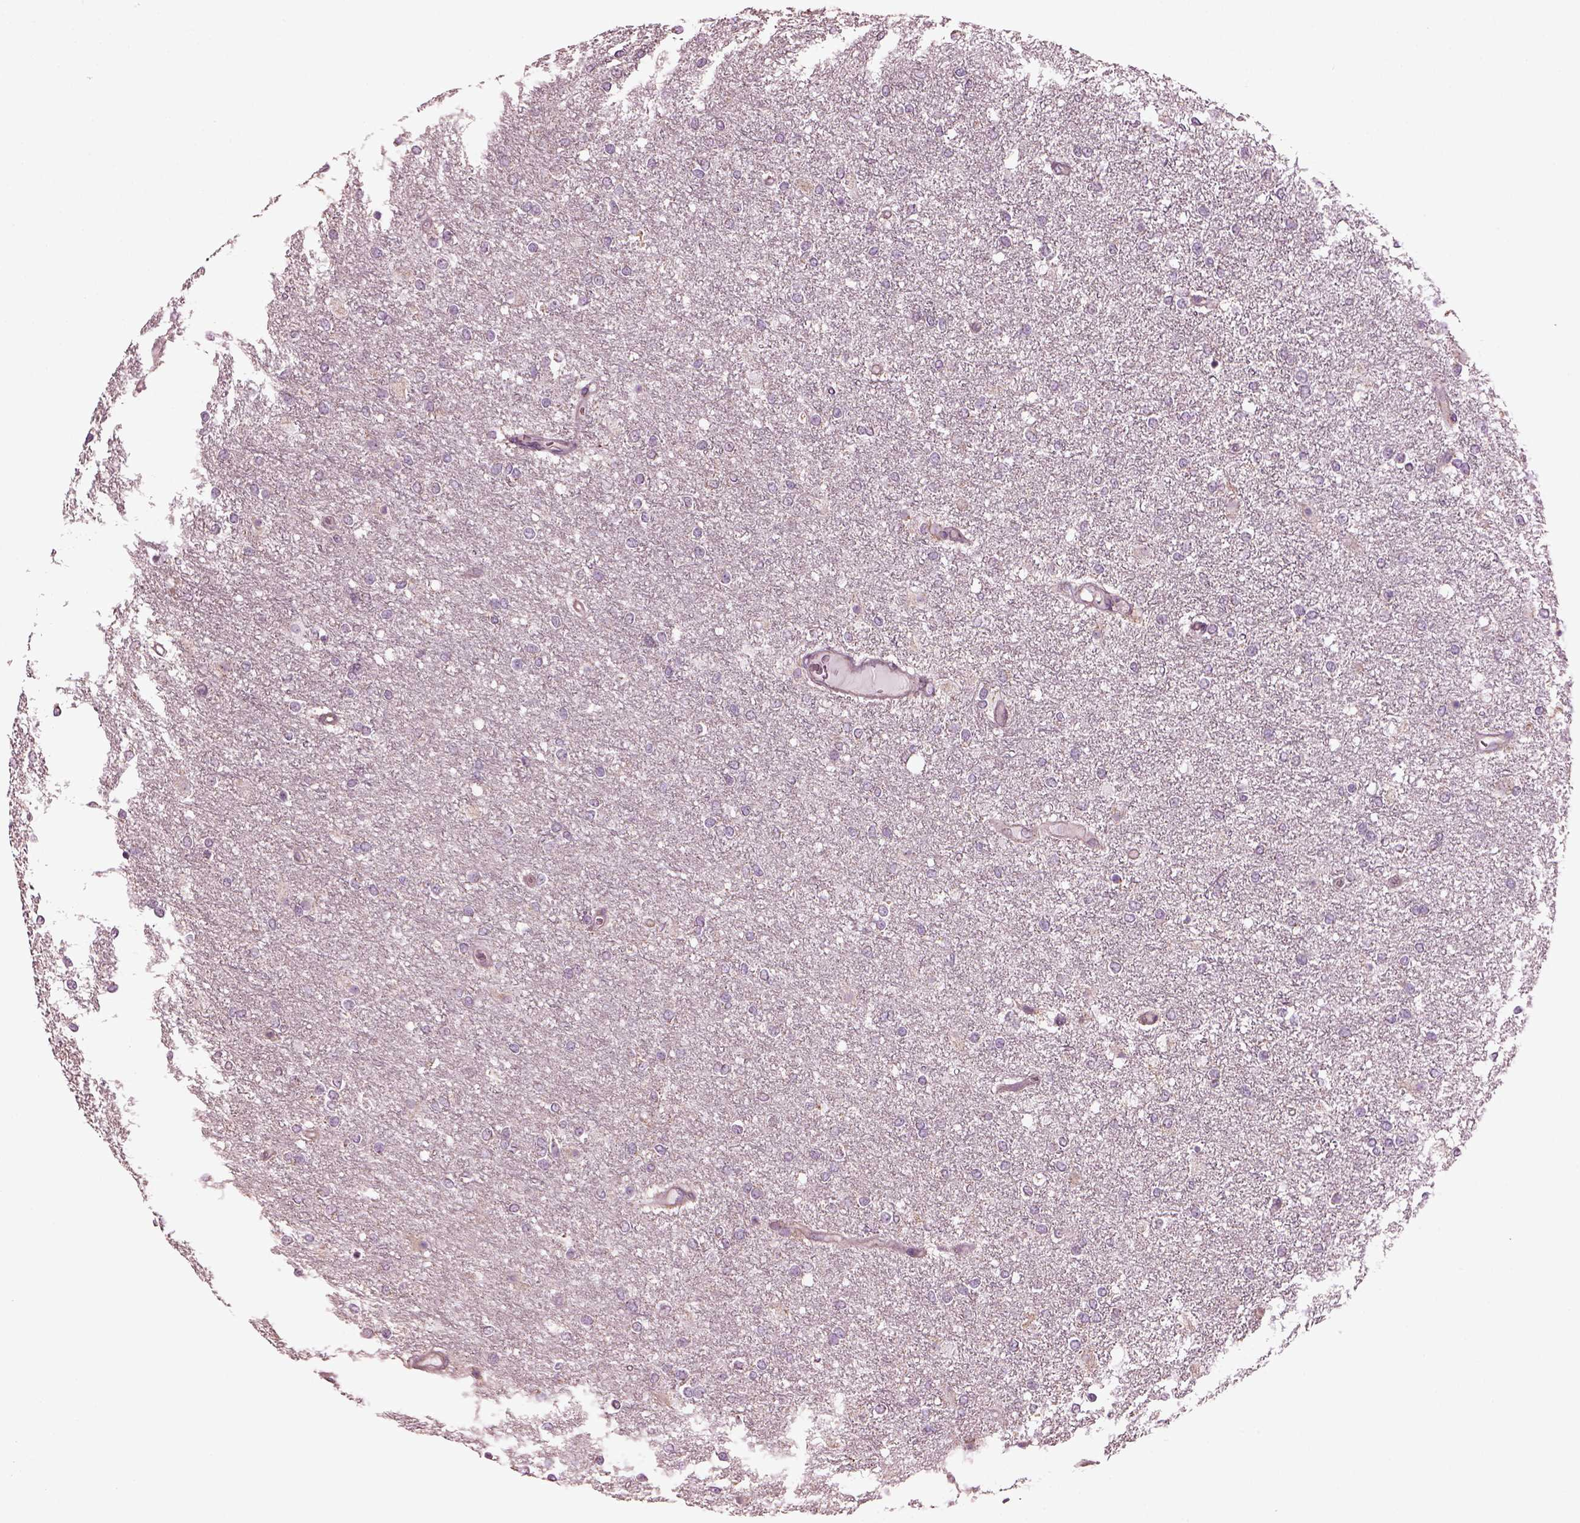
{"staining": {"intensity": "negative", "quantity": "none", "location": "none"}, "tissue": "glioma", "cell_type": "Tumor cells", "image_type": "cancer", "snomed": [{"axis": "morphology", "description": "Glioma, malignant, High grade"}, {"axis": "topography", "description": "Brain"}], "caption": "High magnification brightfield microscopy of glioma stained with DAB (brown) and counterstained with hematoxylin (blue): tumor cells show no significant positivity.", "gene": "SPATA7", "patient": {"sex": "female", "age": 61}}